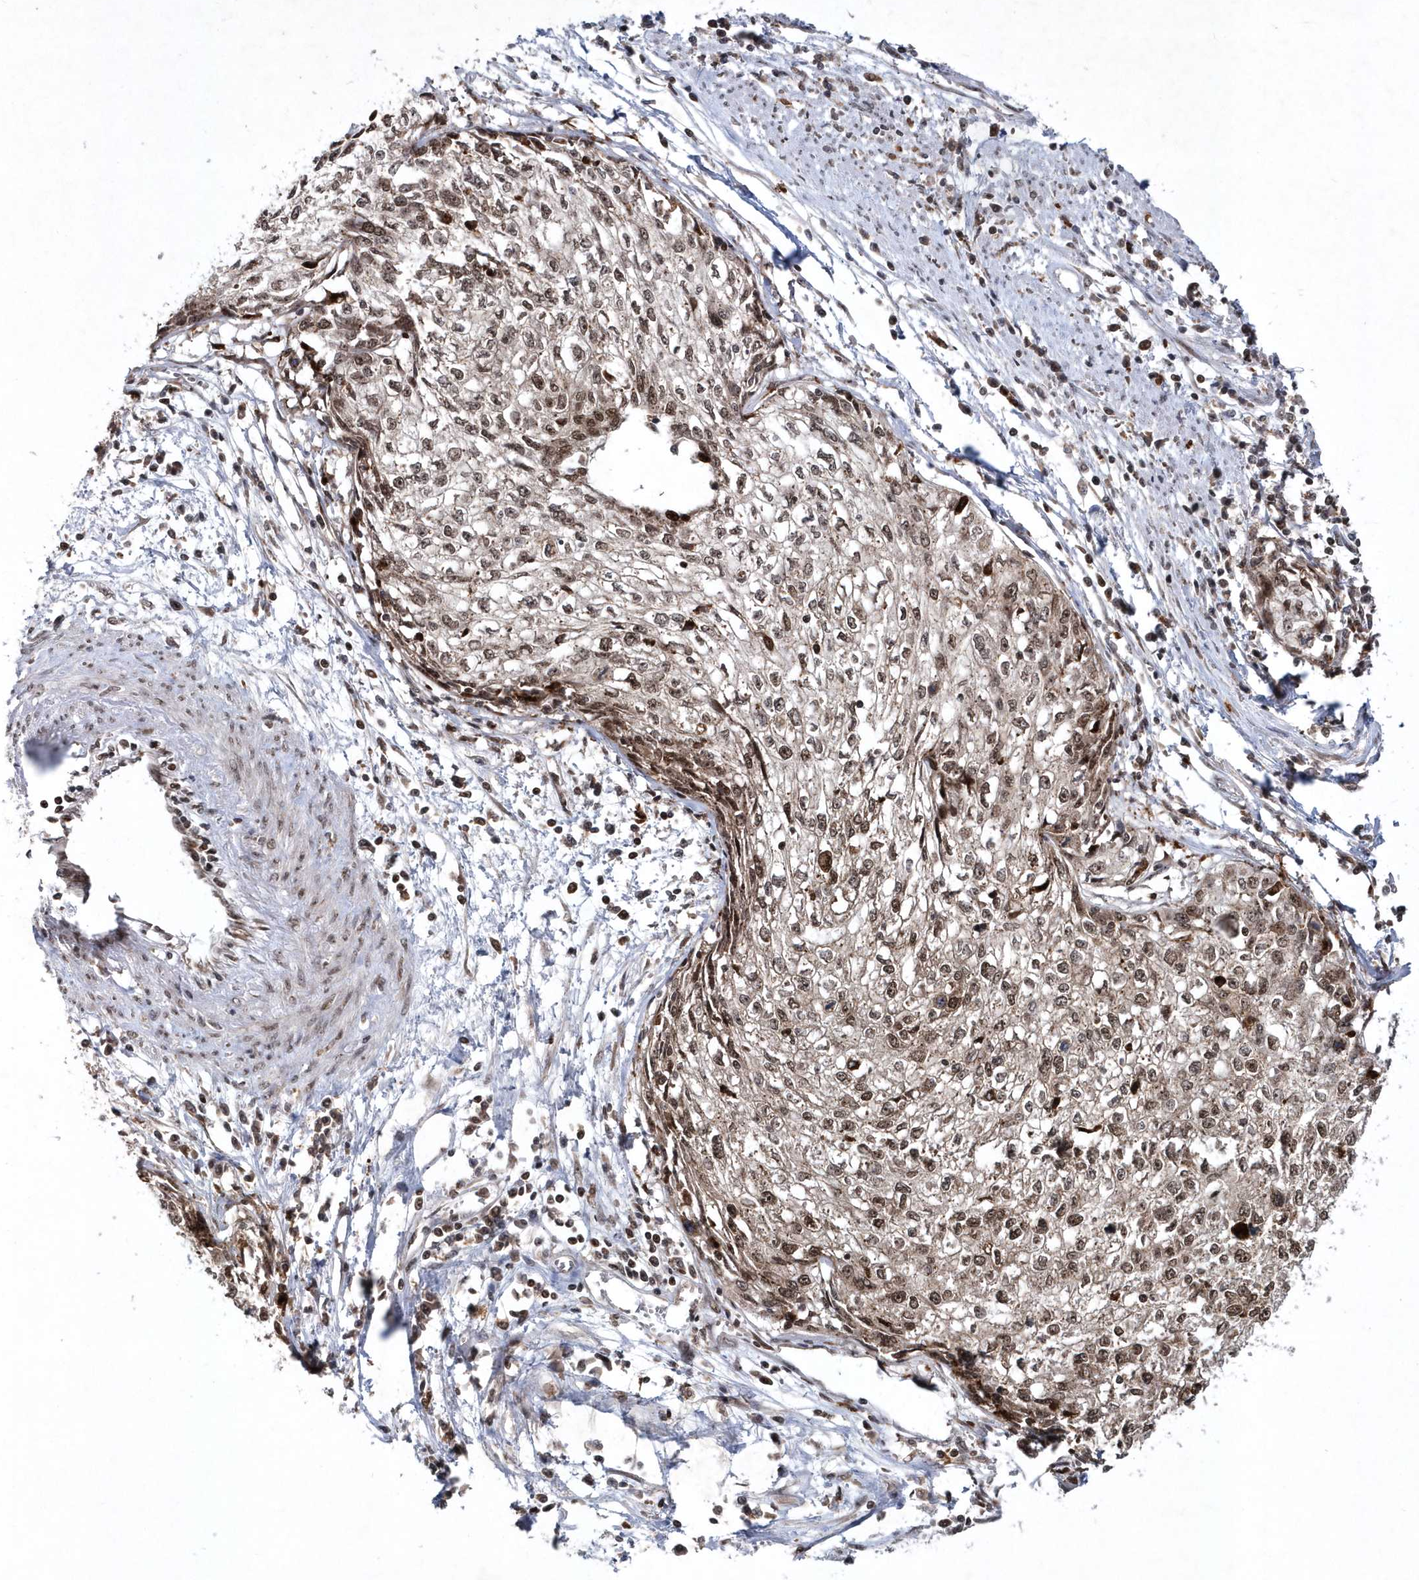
{"staining": {"intensity": "moderate", "quantity": "25%-75%", "location": "nuclear"}, "tissue": "cervical cancer", "cell_type": "Tumor cells", "image_type": "cancer", "snomed": [{"axis": "morphology", "description": "Squamous cell carcinoma, NOS"}, {"axis": "topography", "description": "Cervix"}], "caption": "A photomicrograph of human cervical cancer (squamous cell carcinoma) stained for a protein demonstrates moderate nuclear brown staining in tumor cells.", "gene": "SOWAHB", "patient": {"sex": "female", "age": 57}}